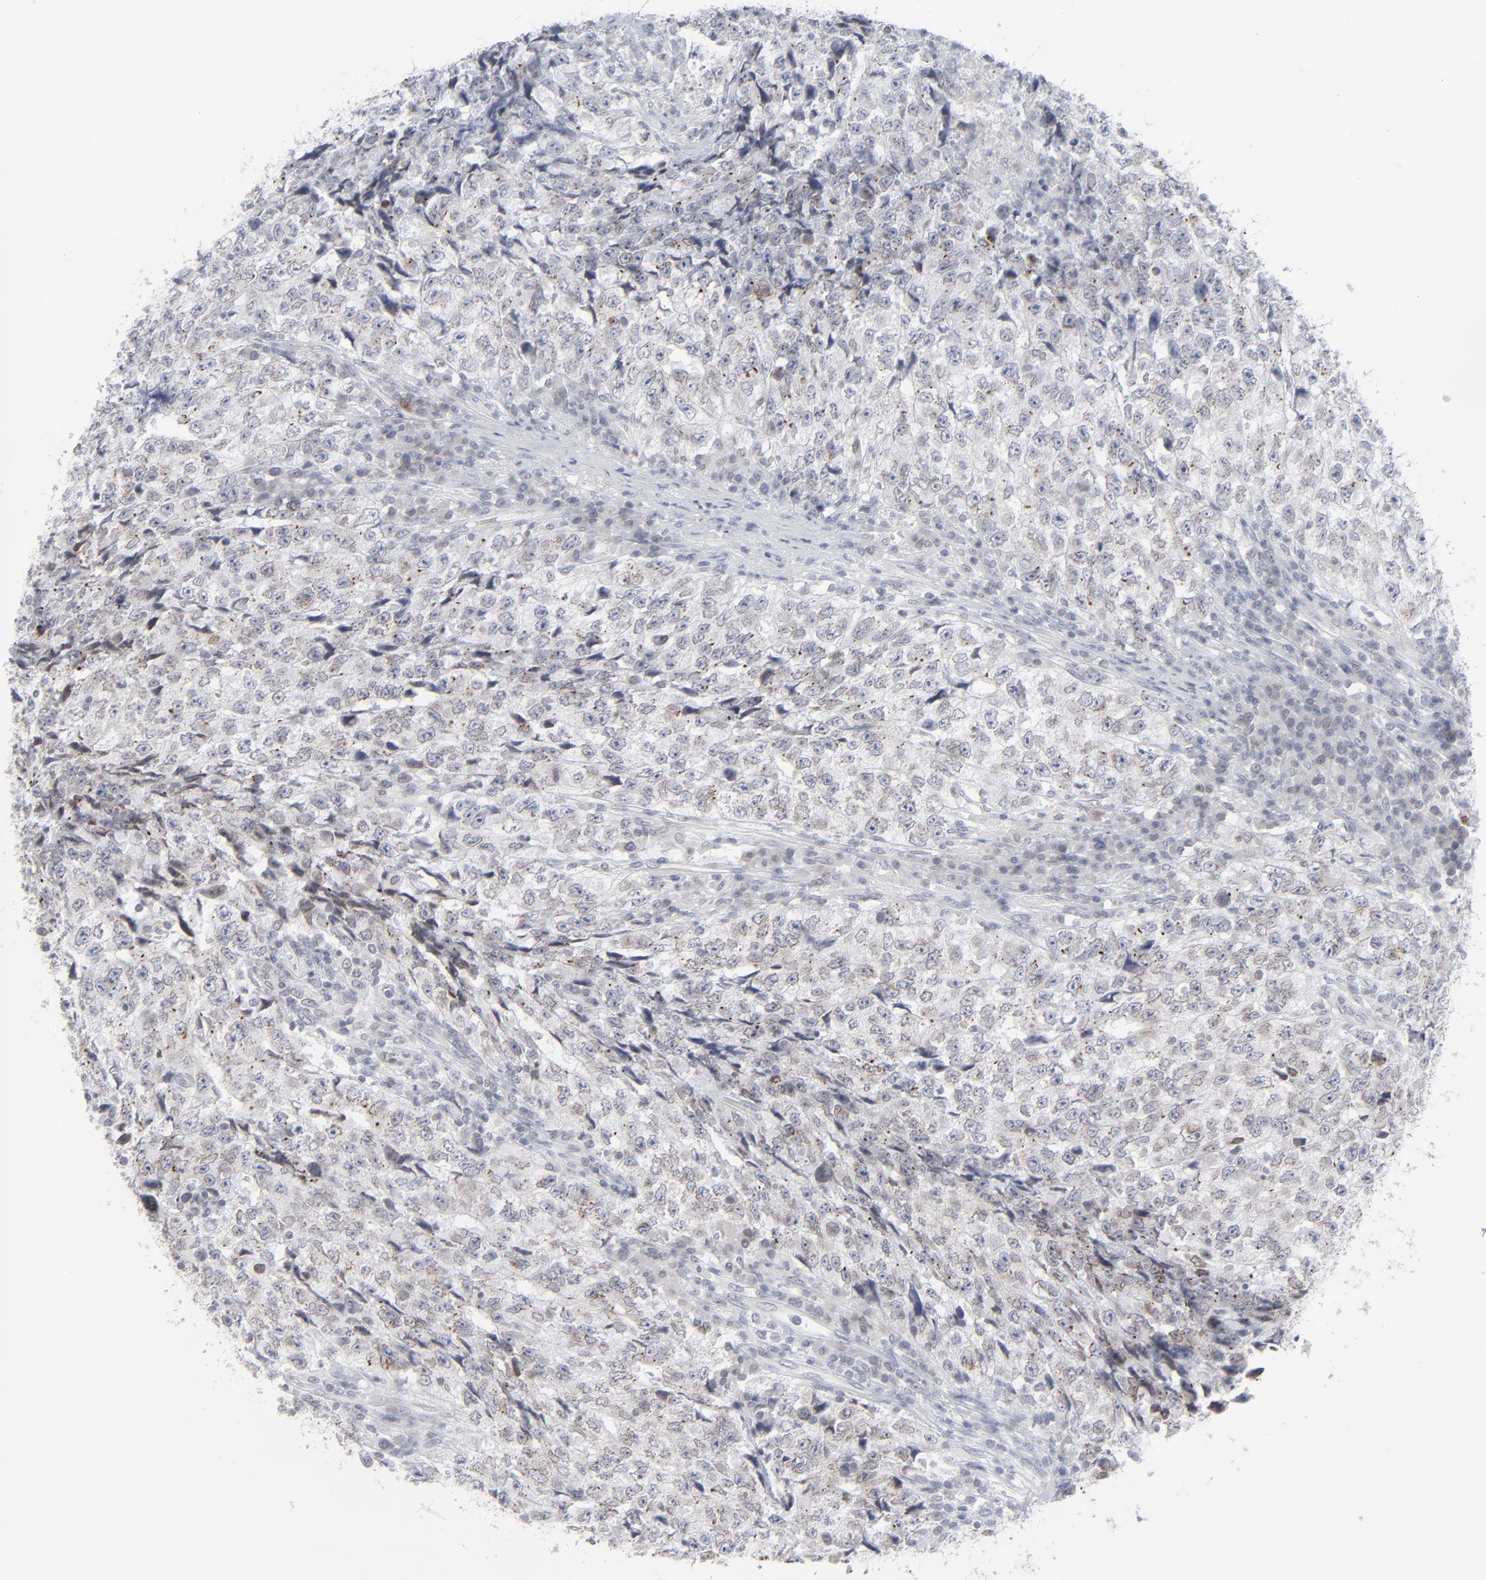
{"staining": {"intensity": "negative", "quantity": "none", "location": "none"}, "tissue": "testis cancer", "cell_type": "Tumor cells", "image_type": "cancer", "snomed": [{"axis": "morphology", "description": "Necrosis, NOS"}, {"axis": "morphology", "description": "Carcinoma, Embryonal, NOS"}, {"axis": "topography", "description": "Testis"}], "caption": "Testis cancer (embryonal carcinoma) stained for a protein using immunohistochemistry (IHC) demonstrates no staining tumor cells.", "gene": "NUP88", "patient": {"sex": "male", "age": 19}}